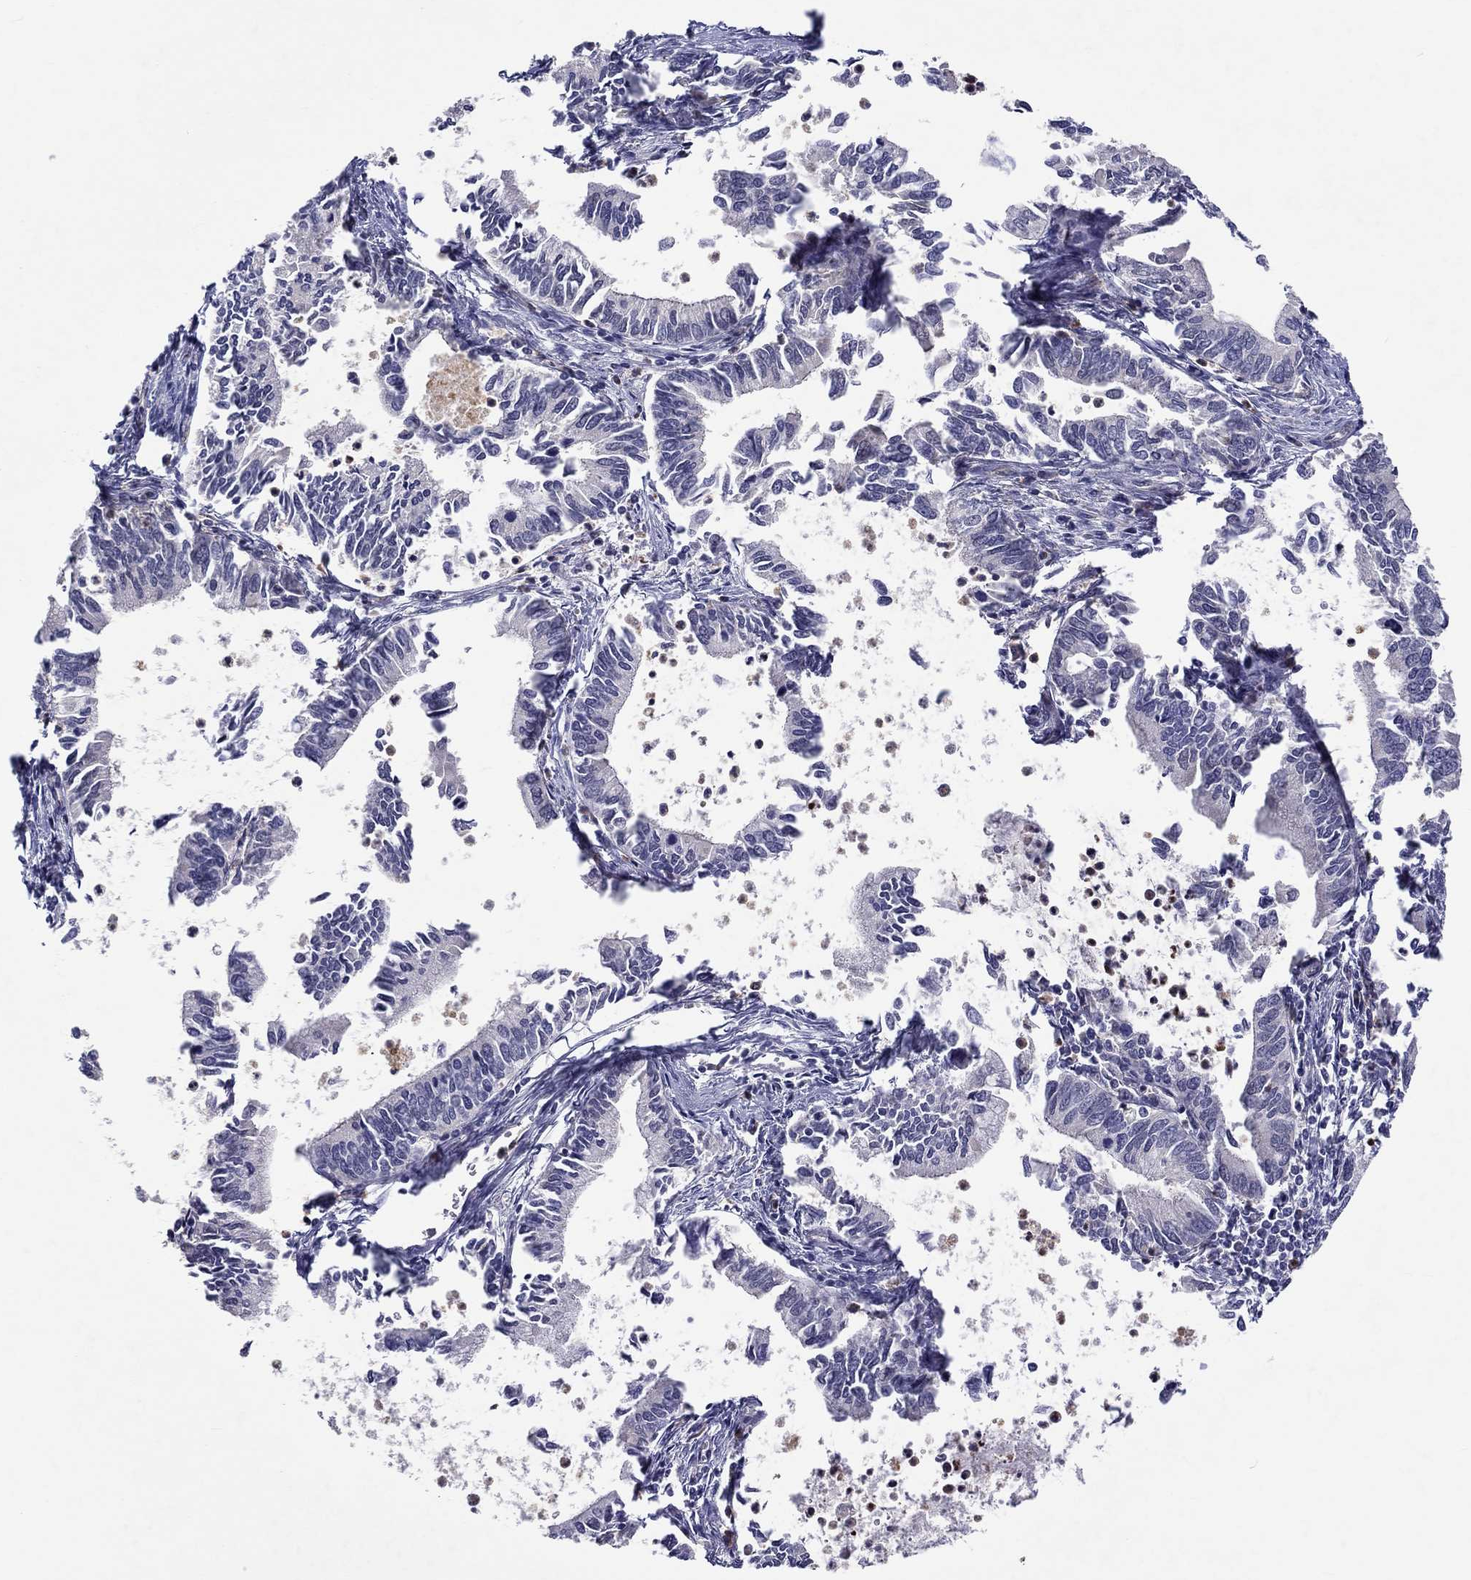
{"staining": {"intensity": "negative", "quantity": "none", "location": "none"}, "tissue": "cervical cancer", "cell_type": "Tumor cells", "image_type": "cancer", "snomed": [{"axis": "morphology", "description": "Adenocarcinoma, NOS"}, {"axis": "topography", "description": "Cervix"}], "caption": "IHC histopathology image of cervical adenocarcinoma stained for a protein (brown), which reveals no positivity in tumor cells. Nuclei are stained in blue.", "gene": "ABCG4", "patient": {"sex": "female", "age": 42}}